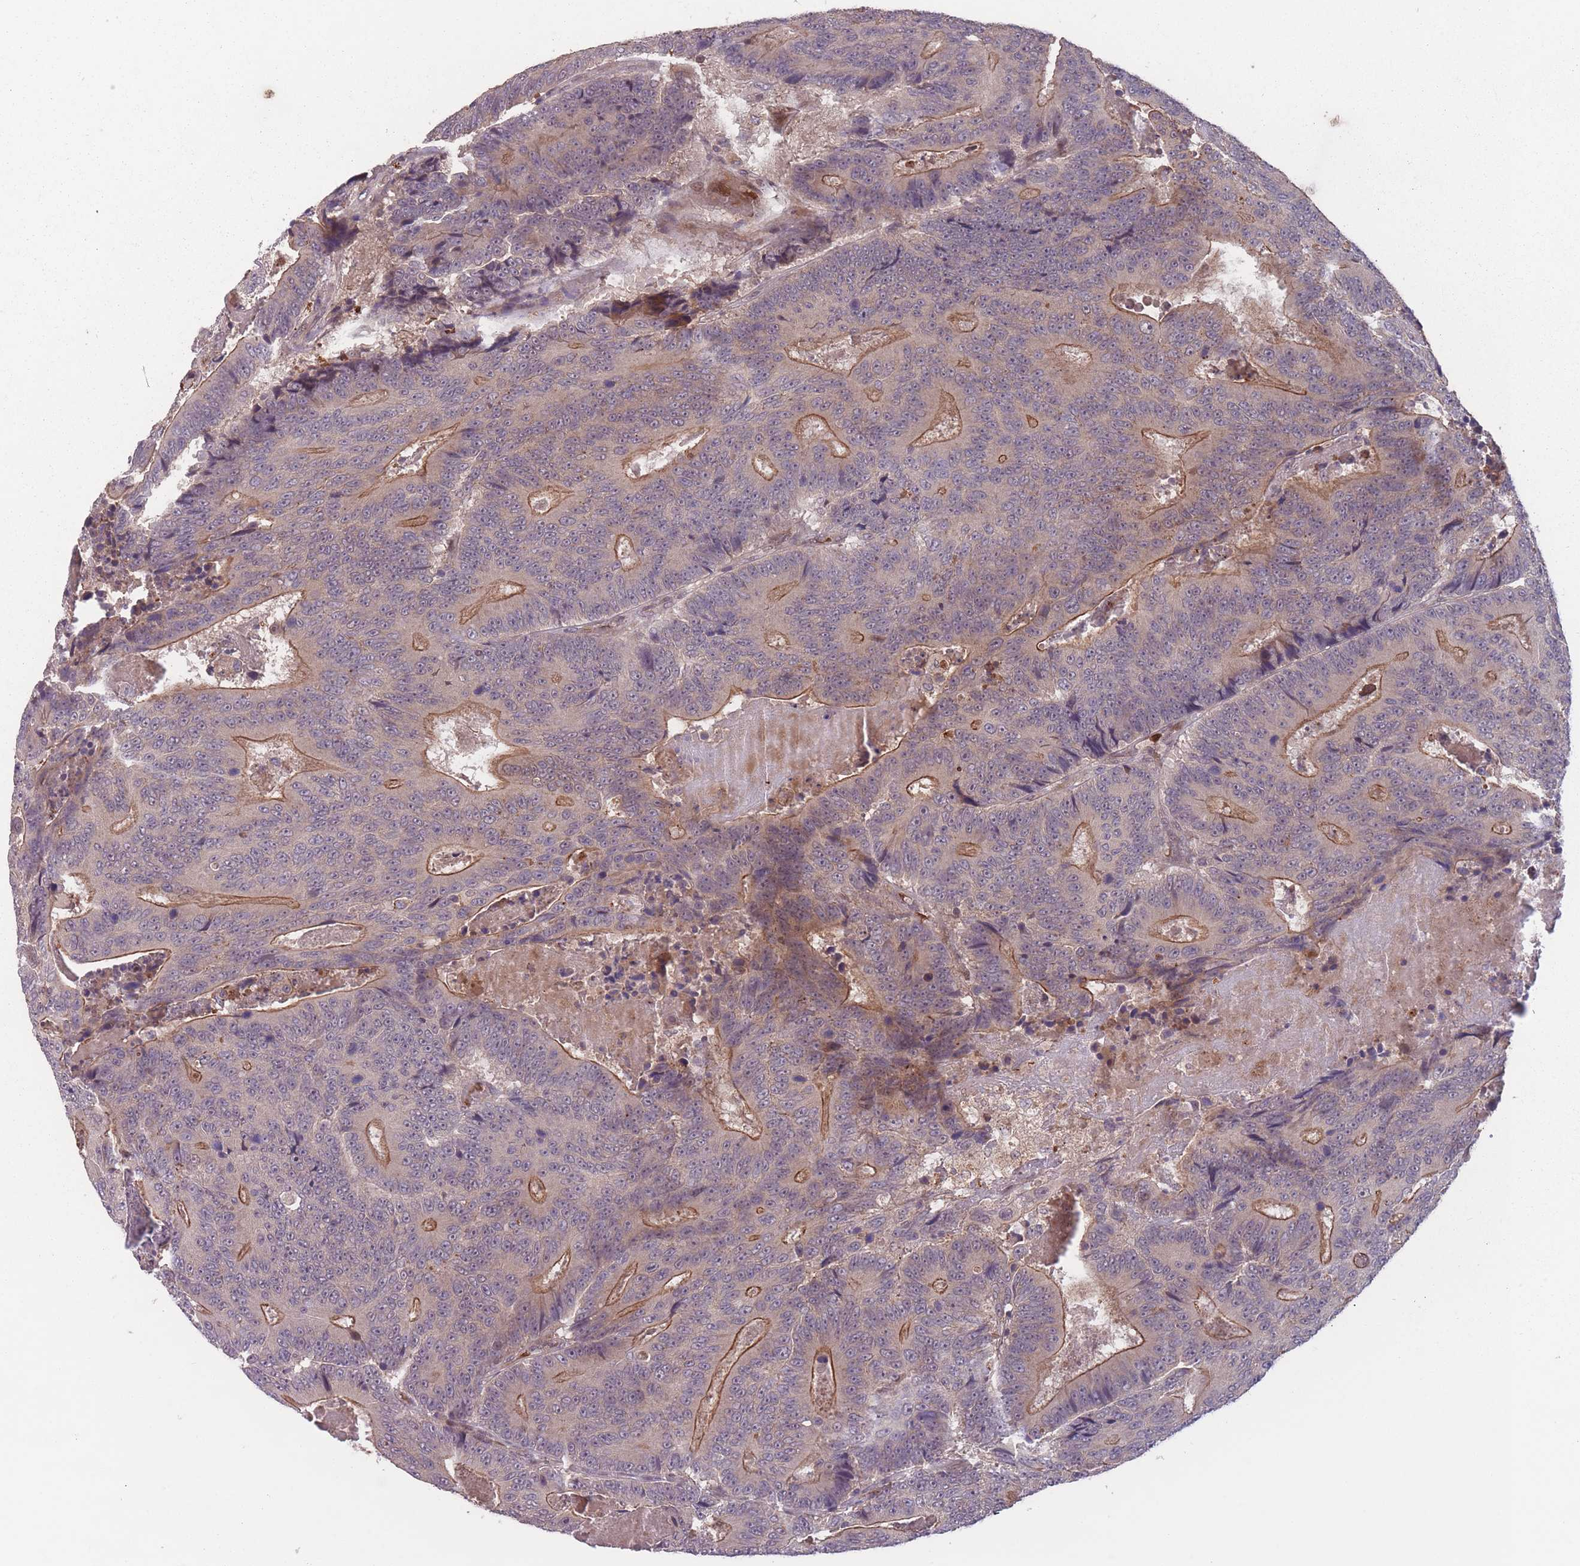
{"staining": {"intensity": "moderate", "quantity": ">75%", "location": "cytoplasmic/membranous"}, "tissue": "colorectal cancer", "cell_type": "Tumor cells", "image_type": "cancer", "snomed": [{"axis": "morphology", "description": "Adenocarcinoma, NOS"}, {"axis": "topography", "description": "Colon"}], "caption": "This is an image of immunohistochemistry (IHC) staining of colorectal adenocarcinoma, which shows moderate expression in the cytoplasmic/membranous of tumor cells.", "gene": "SECTM1", "patient": {"sex": "male", "age": 83}}